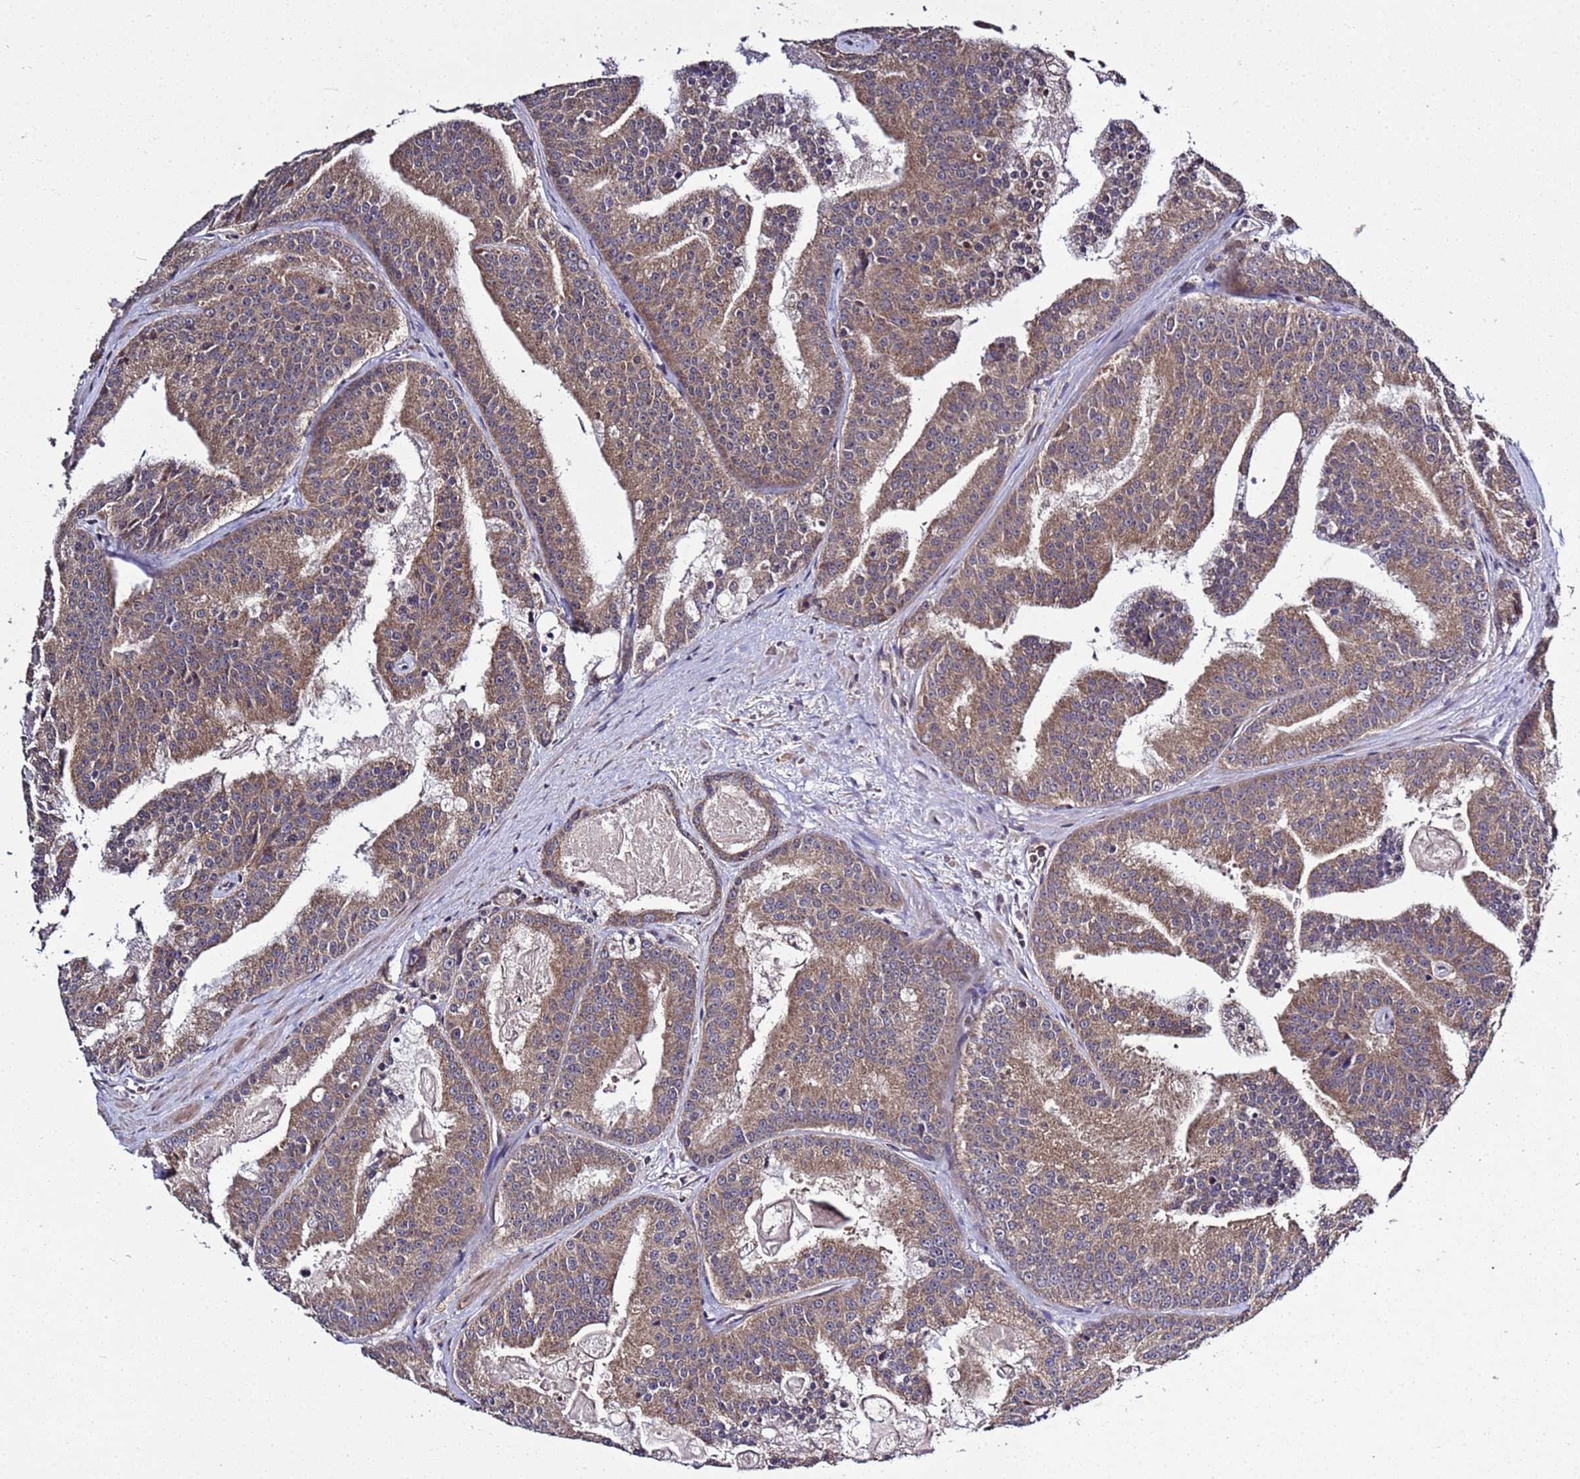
{"staining": {"intensity": "moderate", "quantity": ">75%", "location": "cytoplasmic/membranous"}, "tissue": "prostate cancer", "cell_type": "Tumor cells", "image_type": "cancer", "snomed": [{"axis": "morphology", "description": "Adenocarcinoma, High grade"}, {"axis": "topography", "description": "Prostate"}], "caption": "The photomicrograph demonstrates staining of prostate cancer, revealing moderate cytoplasmic/membranous protein positivity (brown color) within tumor cells. The staining was performed using DAB (3,3'-diaminobenzidine), with brown indicating positive protein expression. Nuclei are stained blue with hematoxylin.", "gene": "P2RX7", "patient": {"sex": "male", "age": 61}}